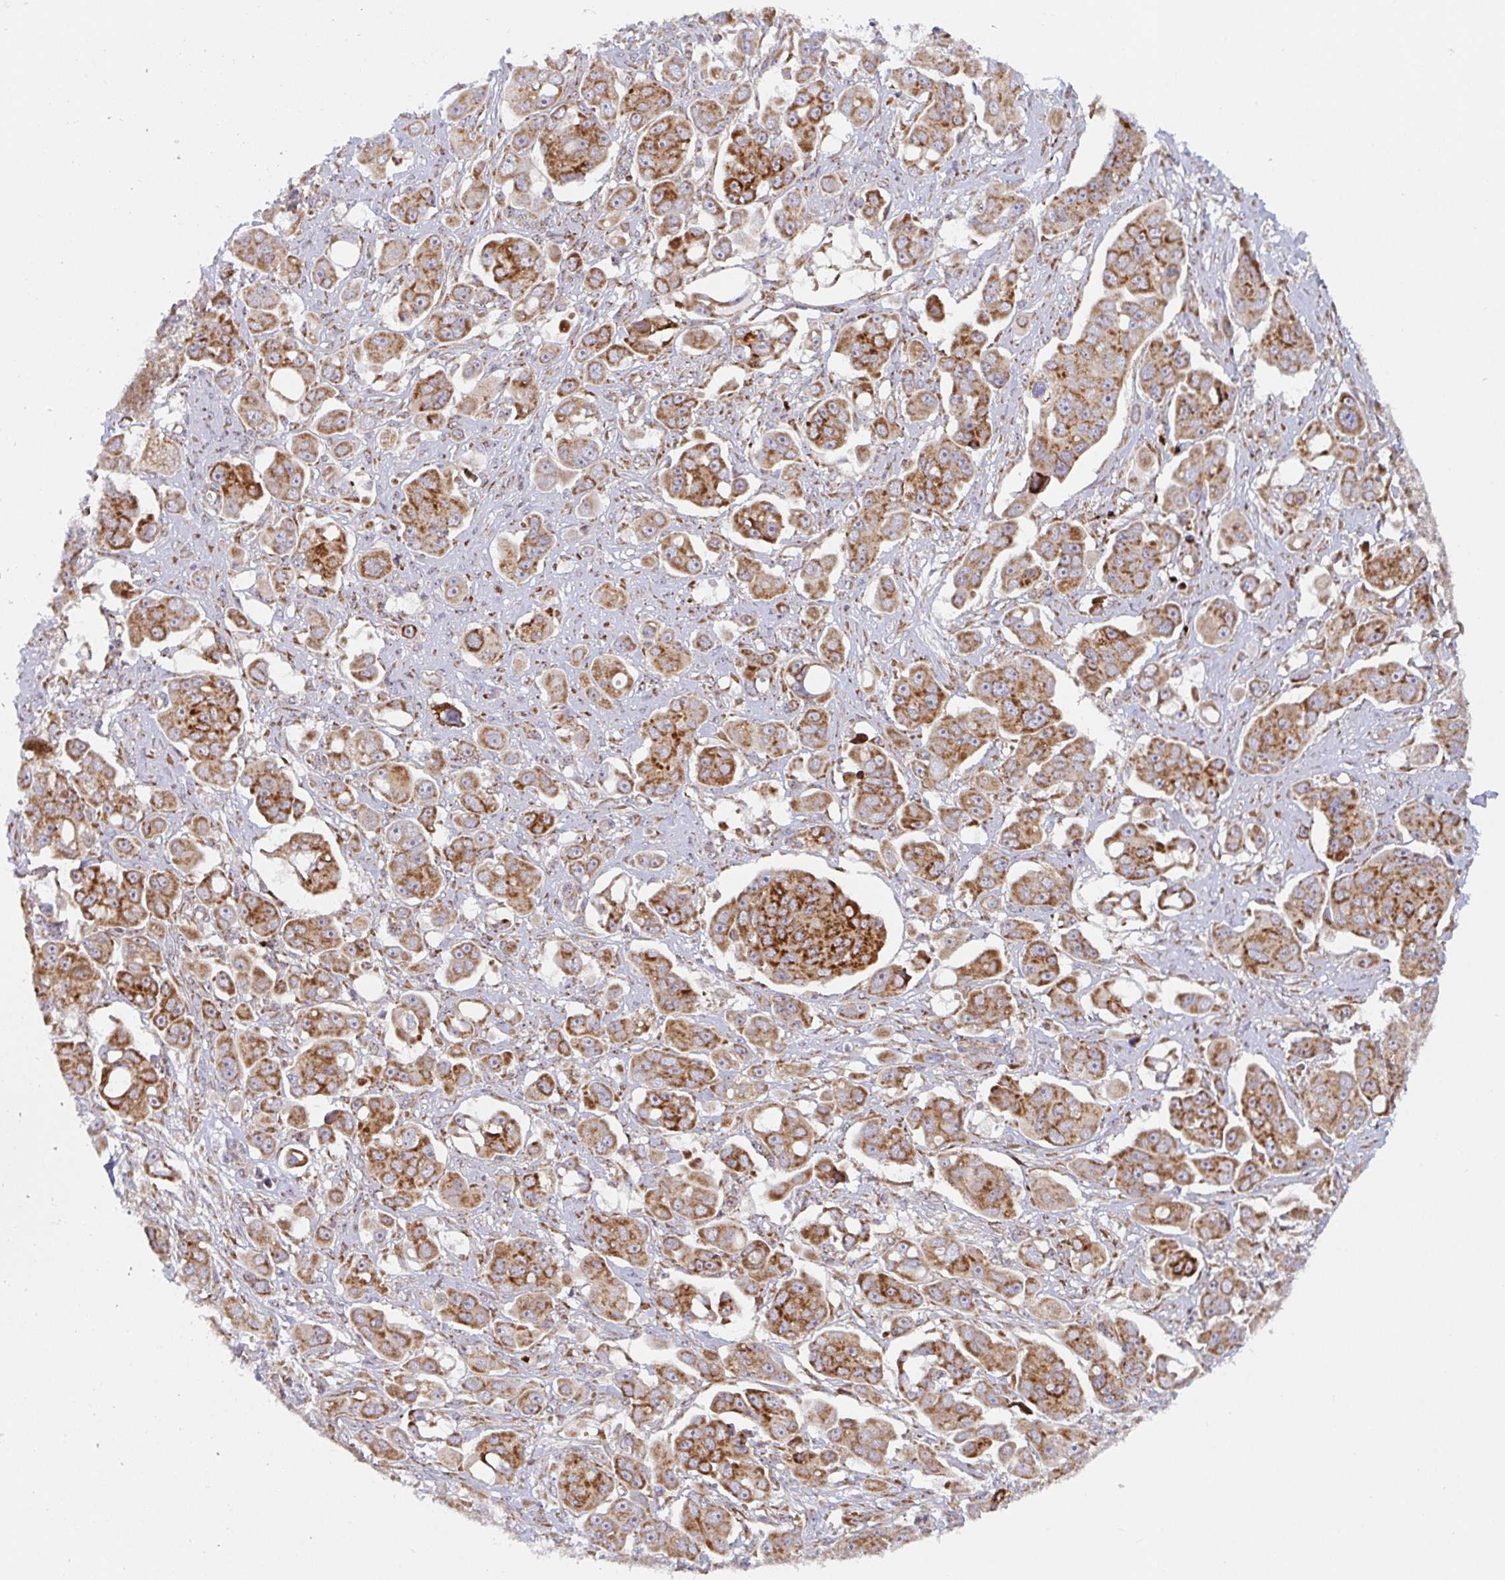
{"staining": {"intensity": "strong", "quantity": ">75%", "location": "cytoplasmic/membranous"}, "tissue": "ovarian cancer", "cell_type": "Tumor cells", "image_type": "cancer", "snomed": [{"axis": "morphology", "description": "Carcinoma, endometroid"}, {"axis": "topography", "description": "Ovary"}], "caption": "Immunohistochemical staining of human endometroid carcinoma (ovarian) demonstrates high levels of strong cytoplasmic/membranous protein positivity in about >75% of tumor cells.", "gene": "ATP5MJ", "patient": {"sex": "female", "age": 70}}